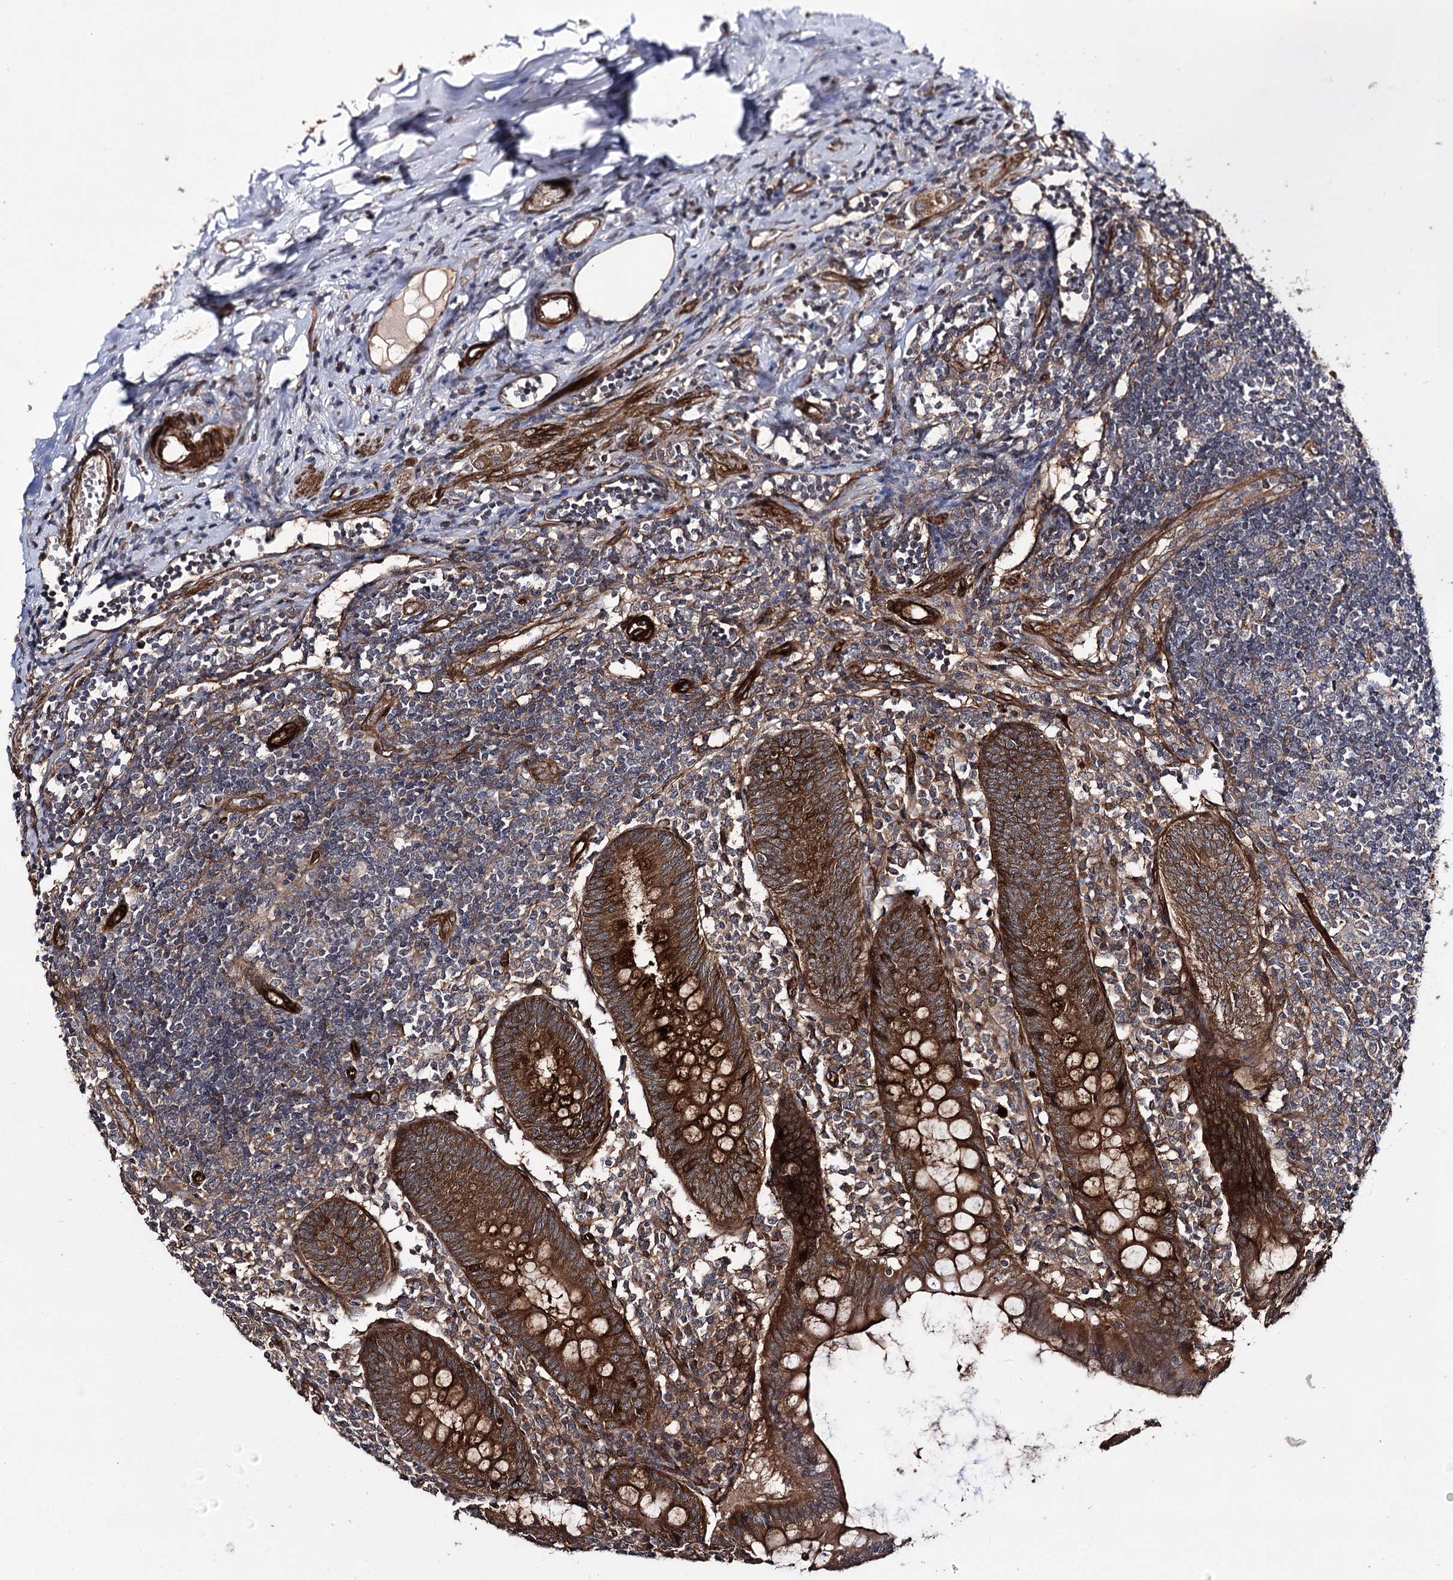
{"staining": {"intensity": "strong", "quantity": ">75%", "location": "cytoplasmic/membranous"}, "tissue": "appendix", "cell_type": "Glandular cells", "image_type": "normal", "snomed": [{"axis": "morphology", "description": "Normal tissue, NOS"}, {"axis": "topography", "description": "Appendix"}], "caption": "This photomicrograph exhibits immunohistochemistry staining of normal appendix, with high strong cytoplasmic/membranous expression in about >75% of glandular cells.", "gene": "MYO1C", "patient": {"sex": "female", "age": 54}}